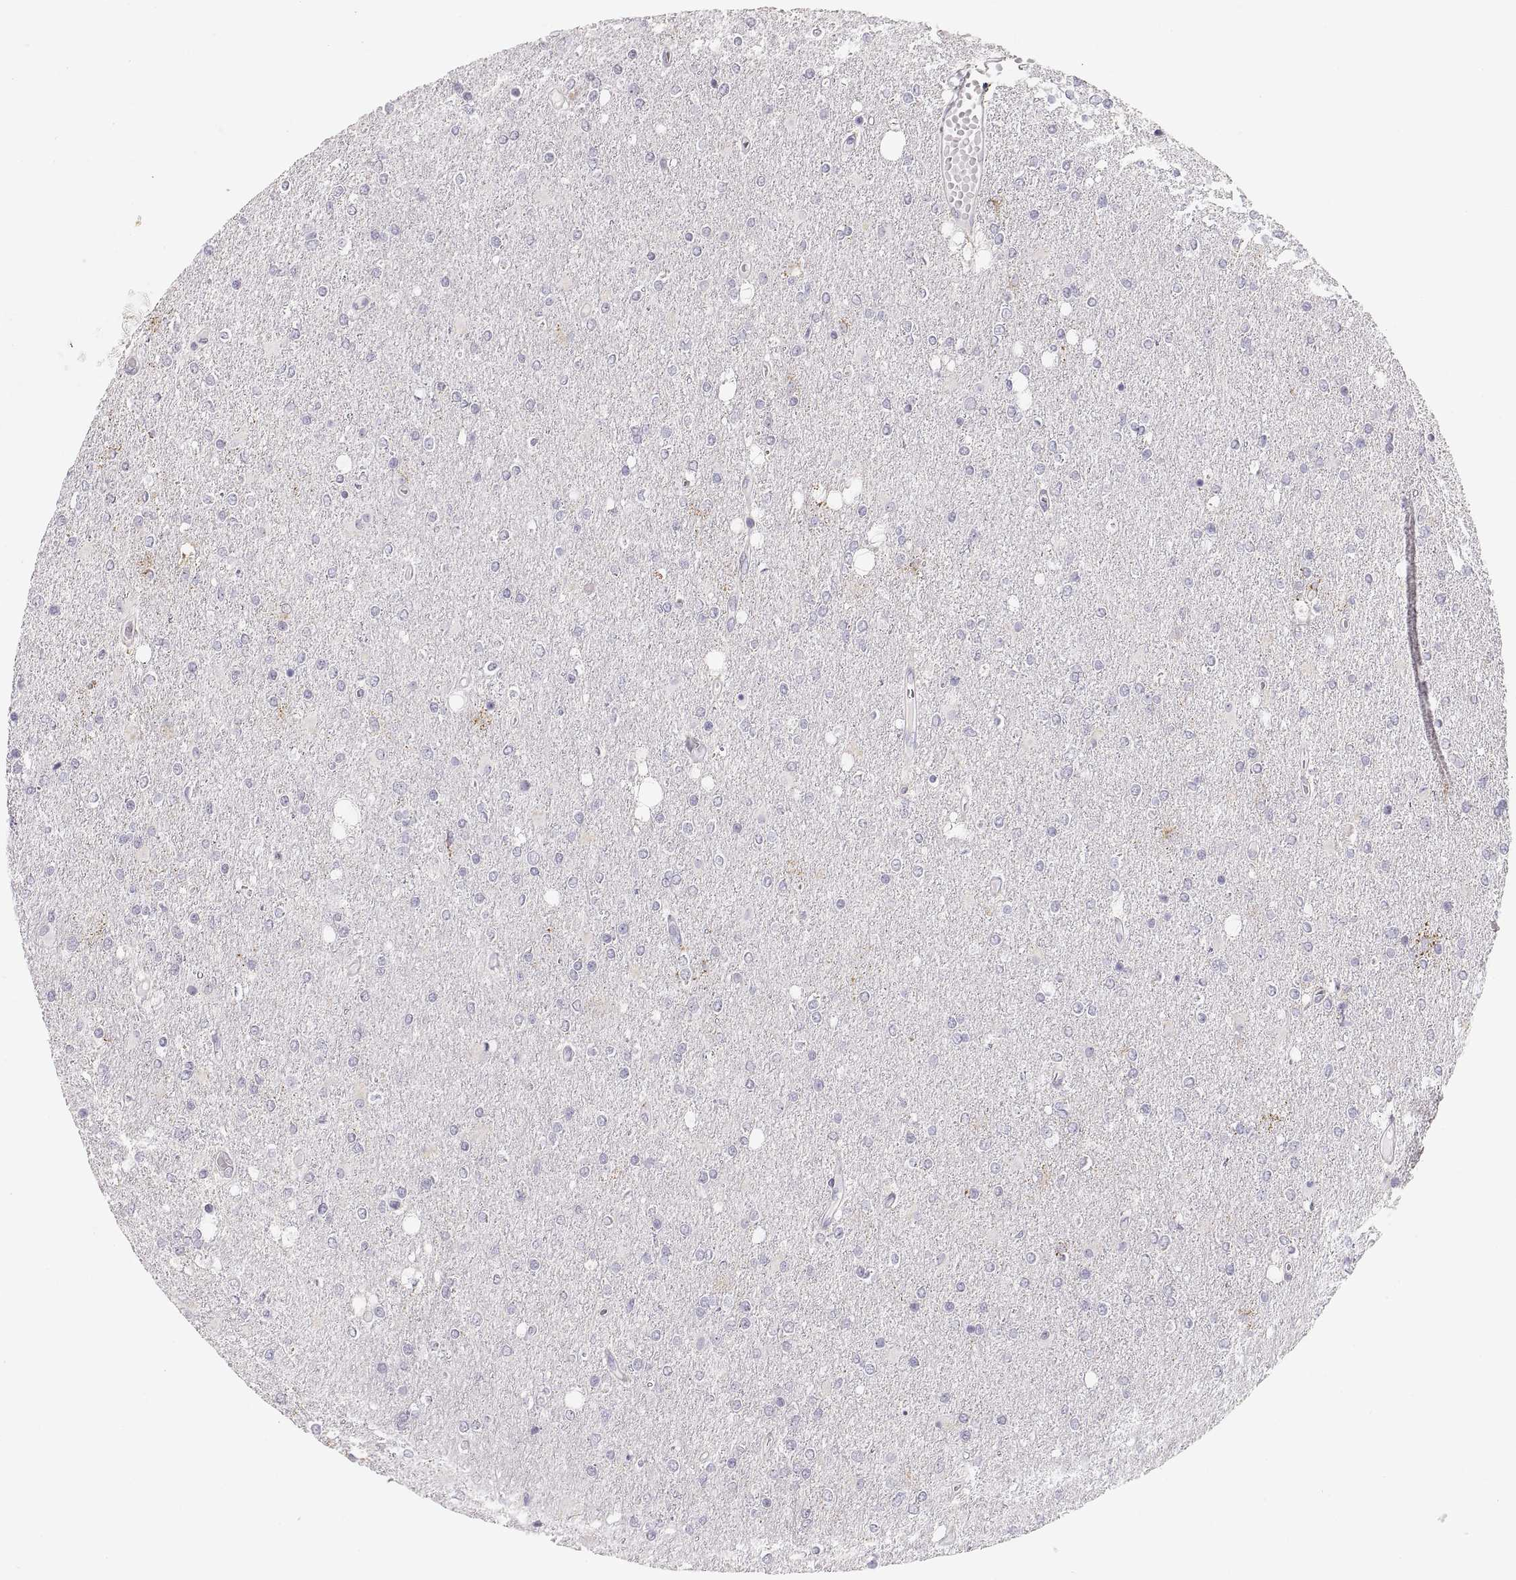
{"staining": {"intensity": "negative", "quantity": "none", "location": "none"}, "tissue": "glioma", "cell_type": "Tumor cells", "image_type": "cancer", "snomed": [{"axis": "morphology", "description": "Glioma, malignant, High grade"}, {"axis": "topography", "description": "Cerebral cortex"}], "caption": "Immunohistochemistry of human malignant glioma (high-grade) demonstrates no positivity in tumor cells.", "gene": "COL9A3", "patient": {"sex": "male", "age": 70}}